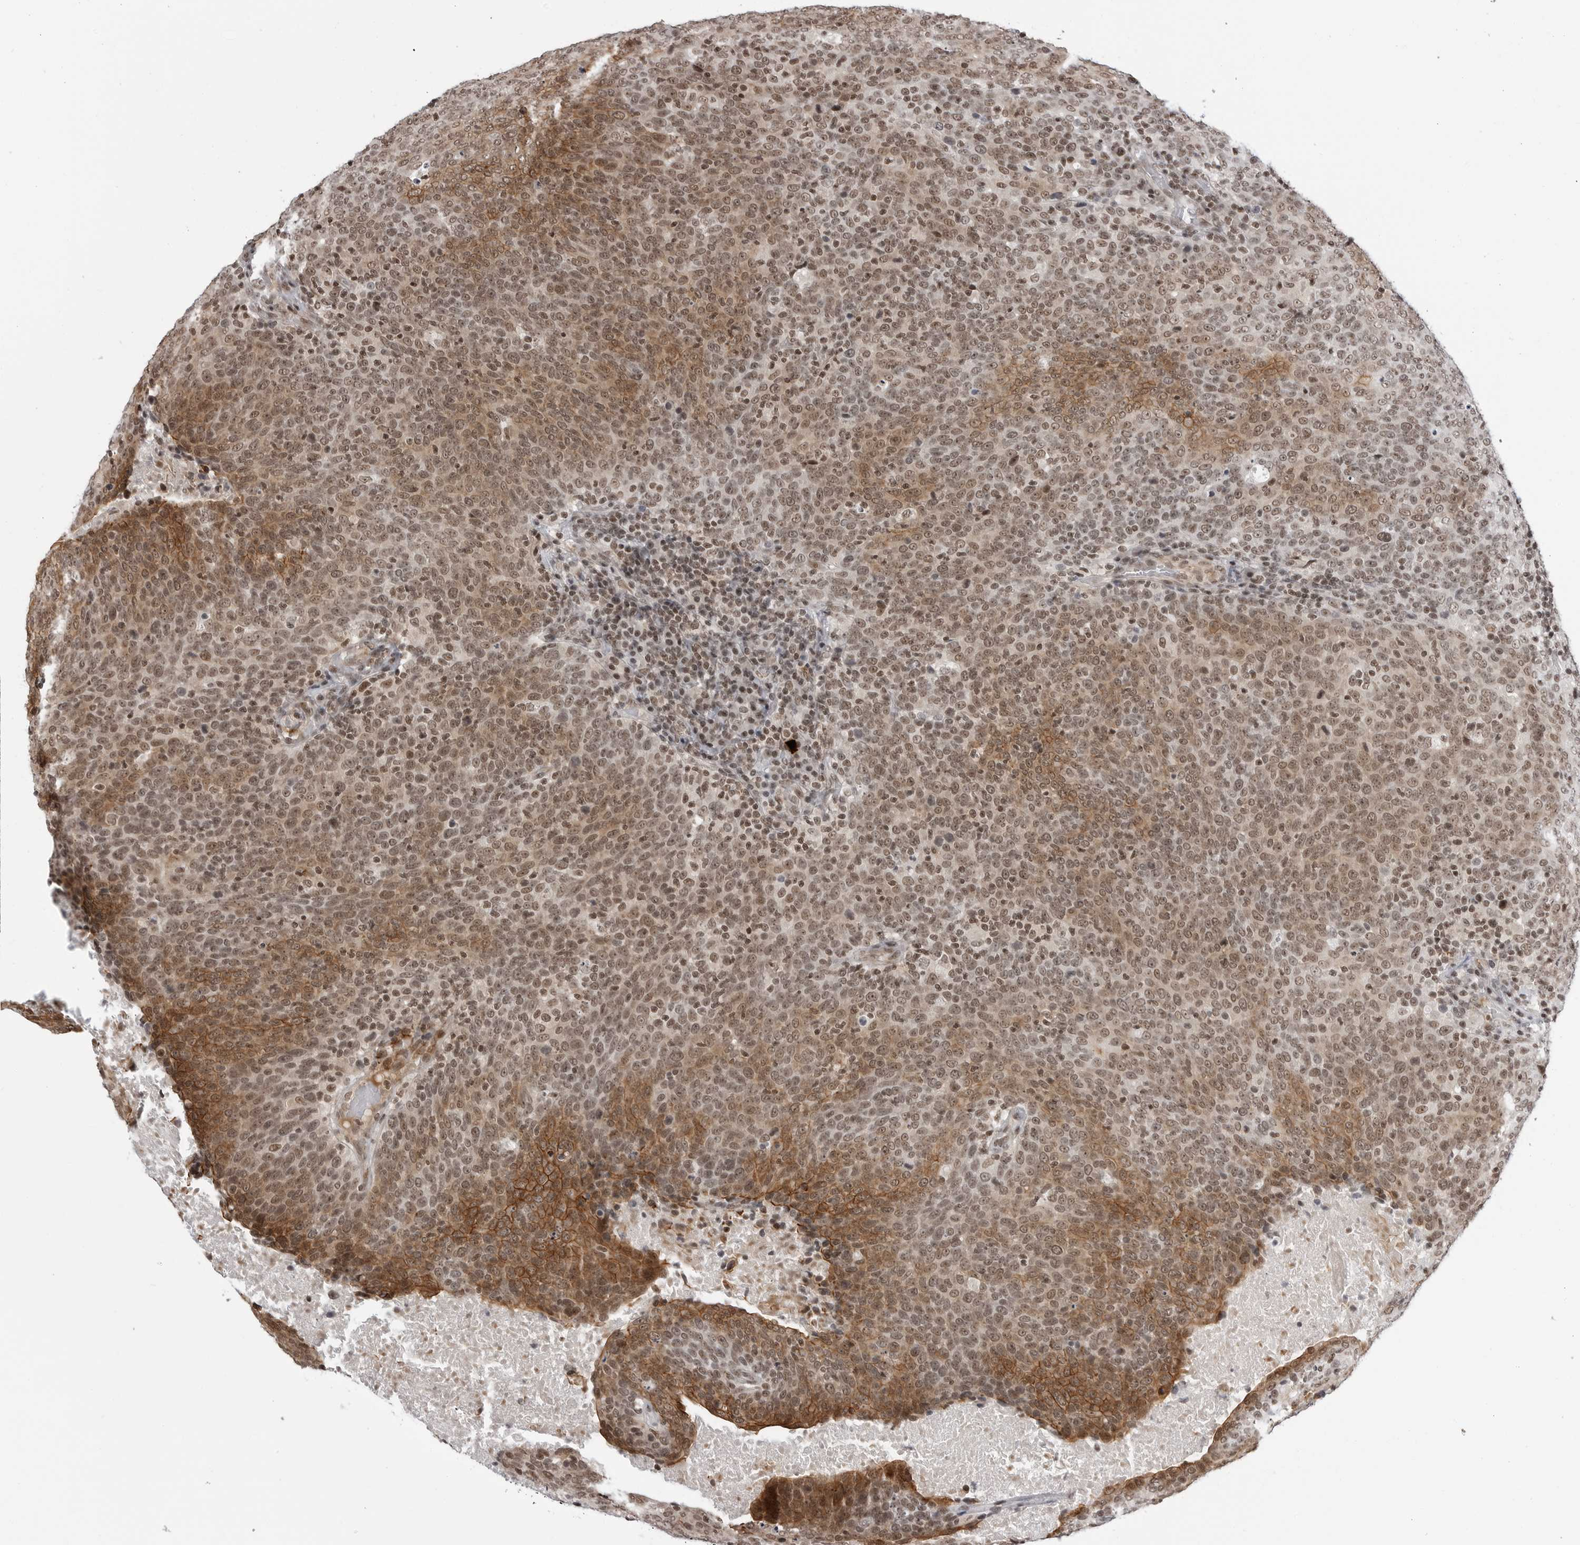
{"staining": {"intensity": "moderate", "quantity": ">75%", "location": "cytoplasmic/membranous,nuclear"}, "tissue": "head and neck cancer", "cell_type": "Tumor cells", "image_type": "cancer", "snomed": [{"axis": "morphology", "description": "Squamous cell carcinoma, NOS"}, {"axis": "morphology", "description": "Squamous cell carcinoma, metastatic, NOS"}, {"axis": "topography", "description": "Lymph node"}, {"axis": "topography", "description": "Head-Neck"}], "caption": "There is medium levels of moderate cytoplasmic/membranous and nuclear staining in tumor cells of squamous cell carcinoma (head and neck), as demonstrated by immunohistochemical staining (brown color).", "gene": "TRIM66", "patient": {"sex": "male", "age": 62}}